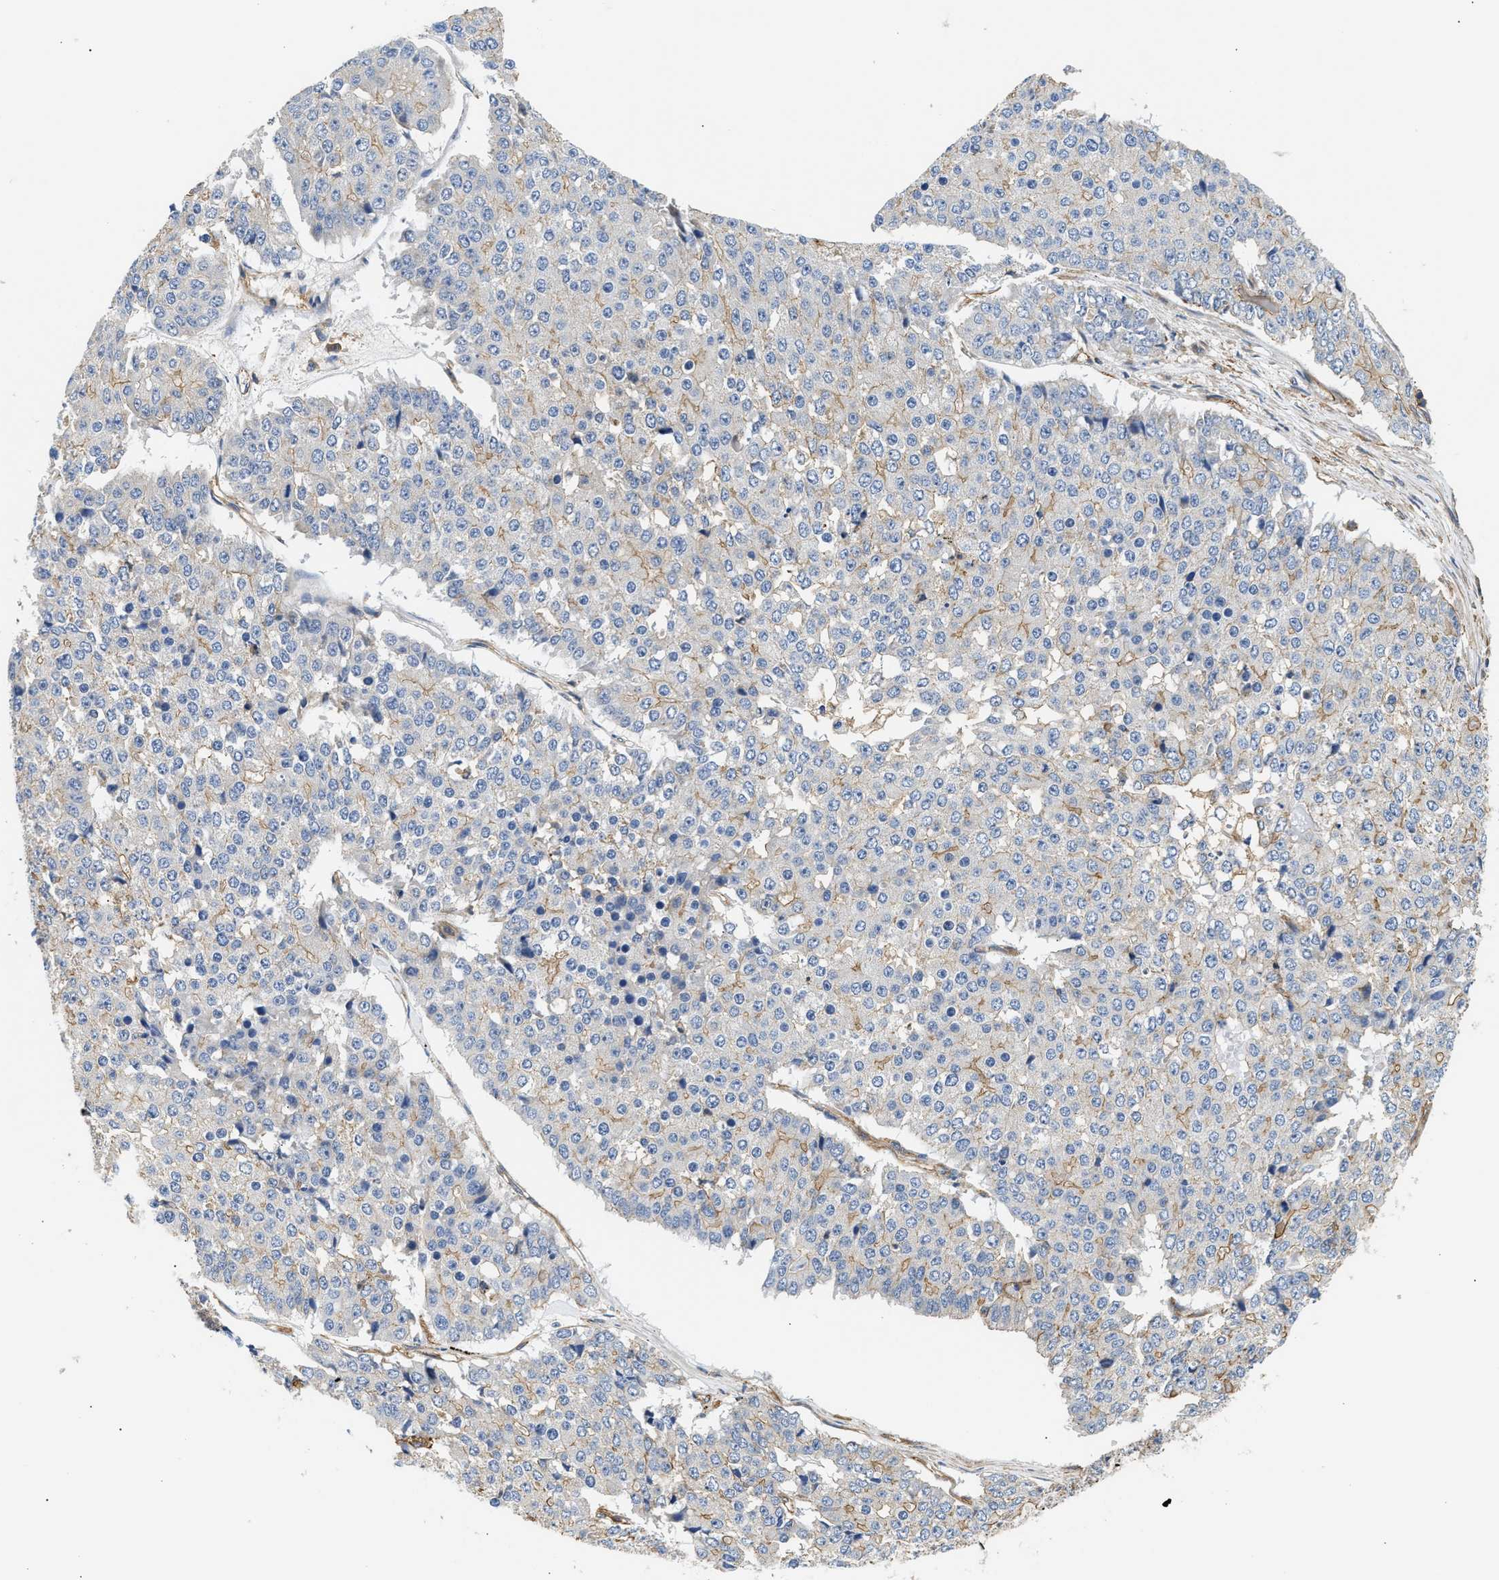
{"staining": {"intensity": "negative", "quantity": "none", "location": "none"}, "tissue": "pancreatic cancer", "cell_type": "Tumor cells", "image_type": "cancer", "snomed": [{"axis": "morphology", "description": "Adenocarcinoma, NOS"}, {"axis": "topography", "description": "Pancreas"}], "caption": "The micrograph displays no staining of tumor cells in pancreatic adenocarcinoma. The staining was performed using DAB to visualize the protein expression in brown, while the nuclei were stained in blue with hematoxylin (Magnification: 20x).", "gene": "SAMD9L", "patient": {"sex": "male", "age": 50}}